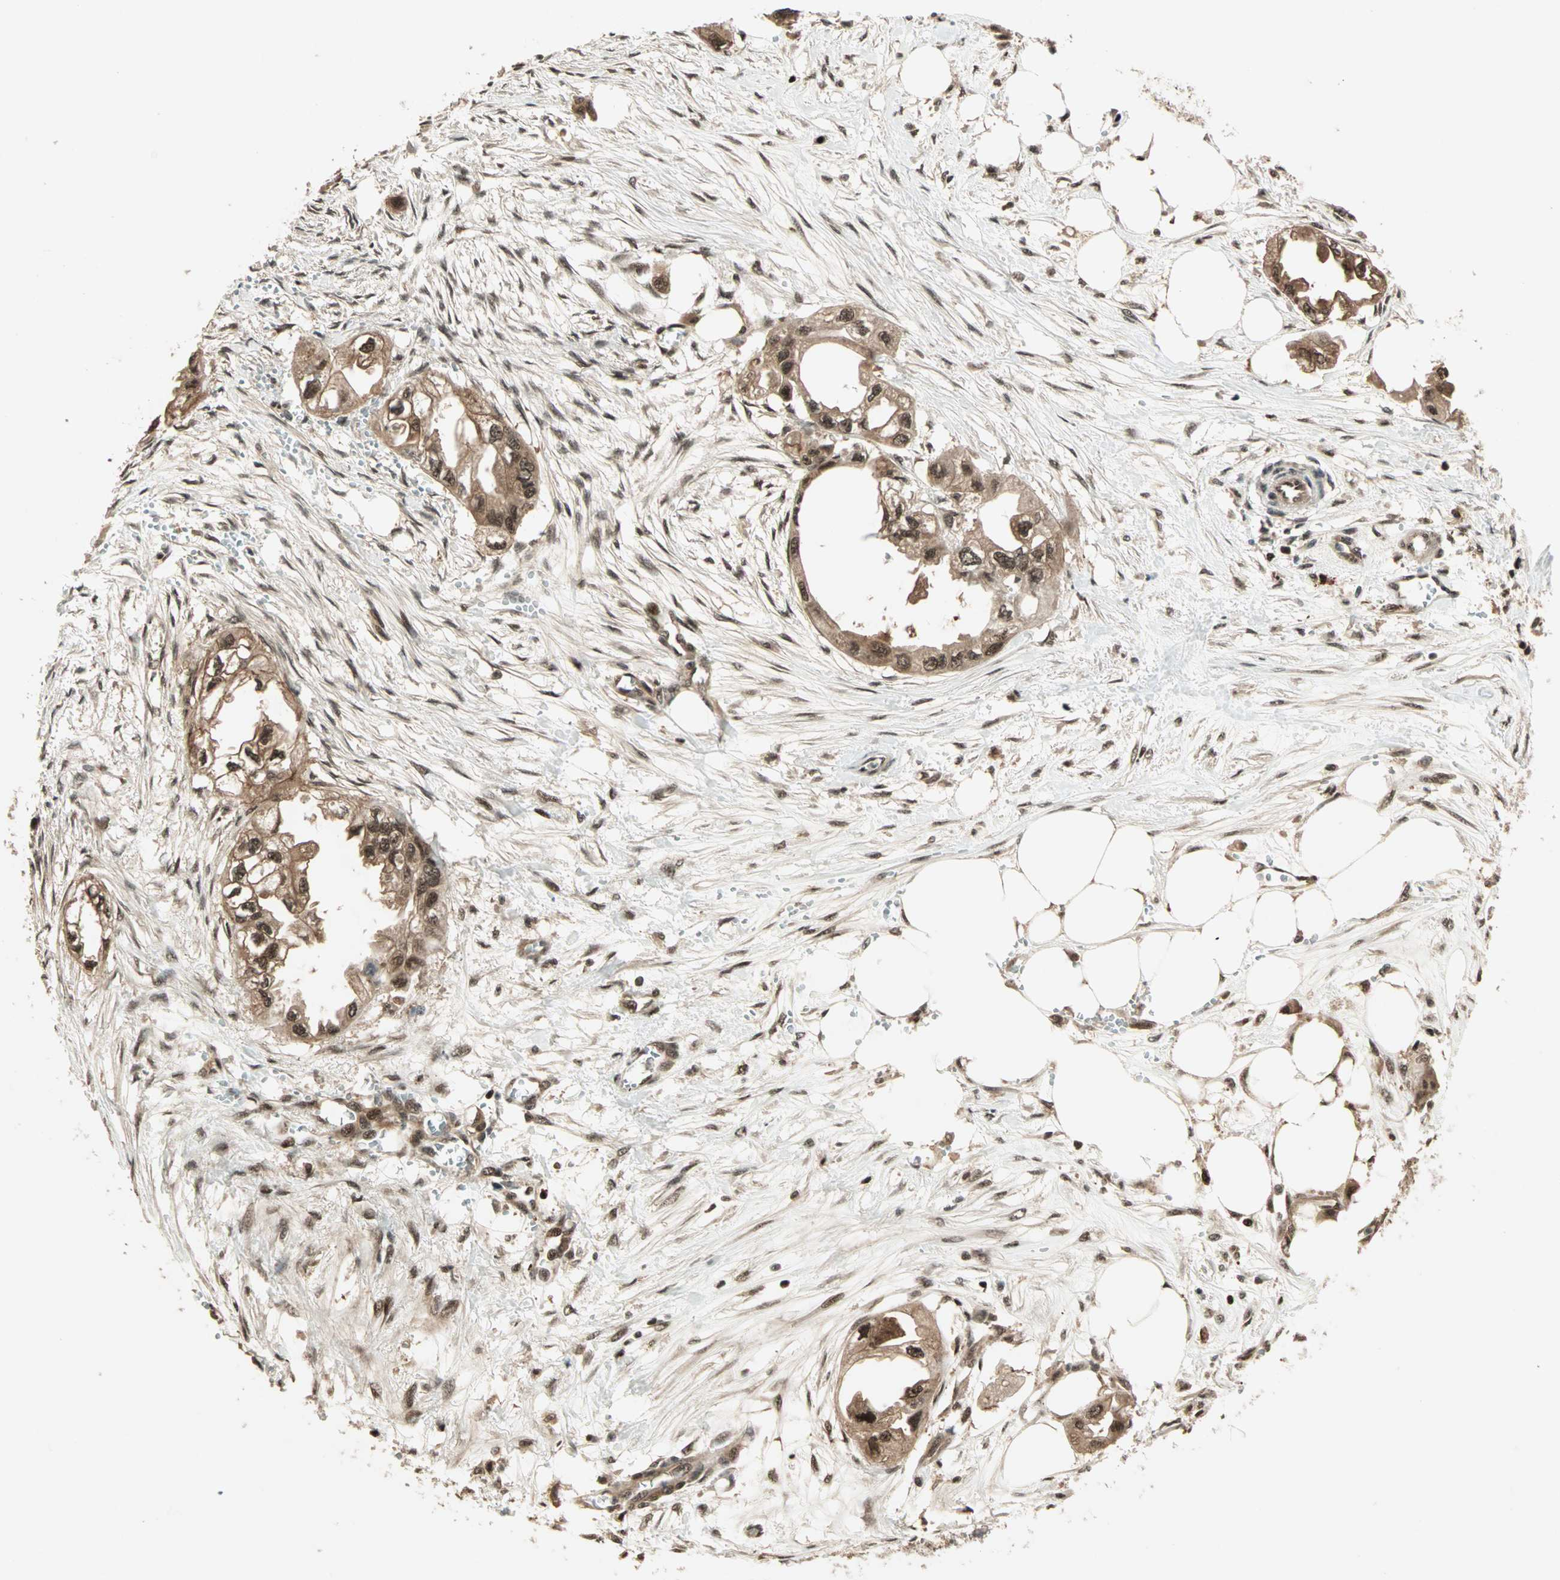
{"staining": {"intensity": "strong", "quantity": ">75%", "location": "cytoplasmic/membranous,nuclear"}, "tissue": "endometrial cancer", "cell_type": "Tumor cells", "image_type": "cancer", "snomed": [{"axis": "morphology", "description": "Adenocarcinoma, NOS"}, {"axis": "topography", "description": "Endometrium"}], "caption": "Human endometrial adenocarcinoma stained with a protein marker displays strong staining in tumor cells.", "gene": "ZNF44", "patient": {"sex": "female", "age": 67}}